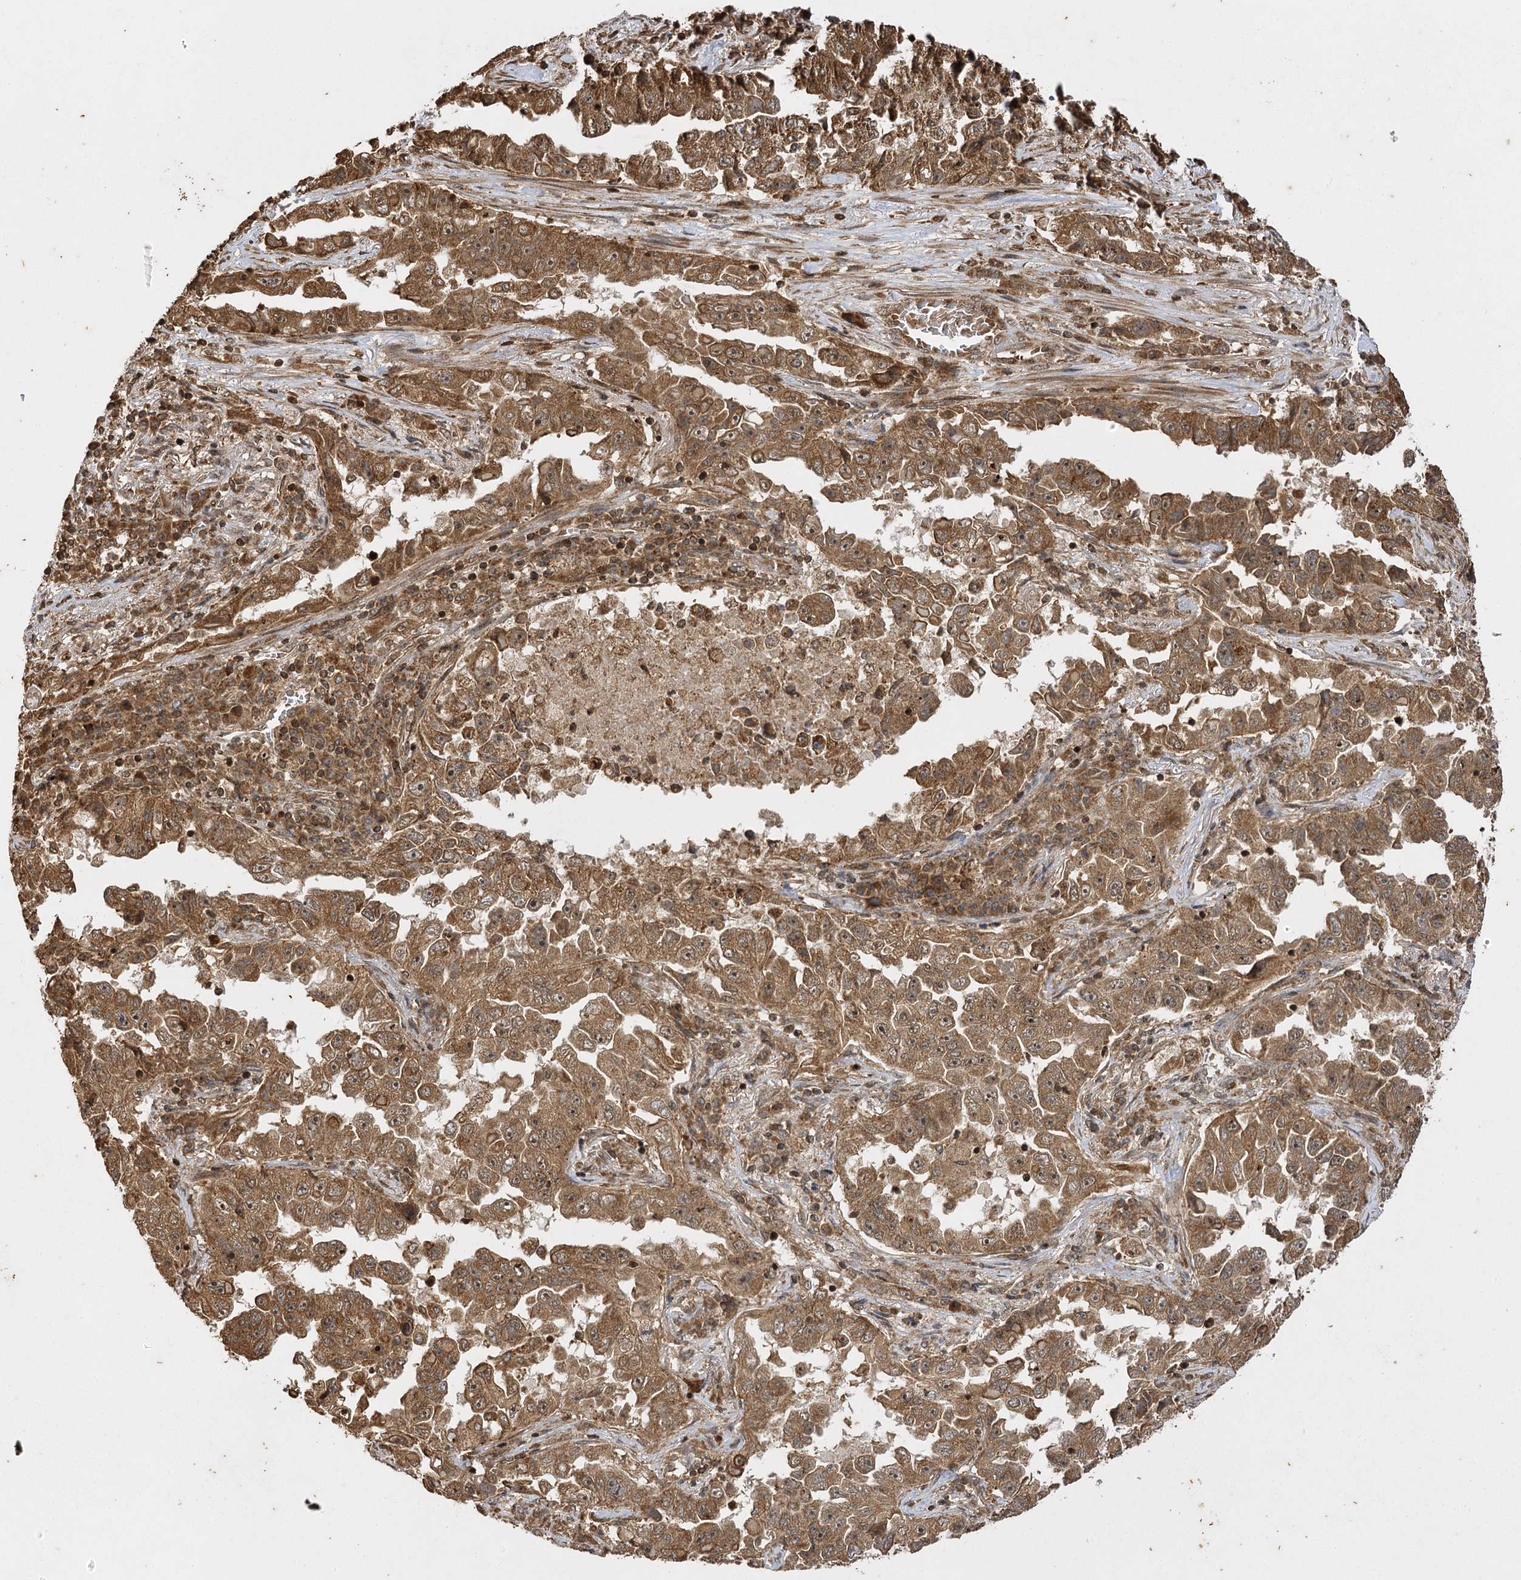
{"staining": {"intensity": "moderate", "quantity": ">75%", "location": "cytoplasmic/membranous,nuclear"}, "tissue": "lung cancer", "cell_type": "Tumor cells", "image_type": "cancer", "snomed": [{"axis": "morphology", "description": "Adenocarcinoma, NOS"}, {"axis": "topography", "description": "Lung"}], "caption": "Brown immunohistochemical staining in human lung adenocarcinoma reveals moderate cytoplasmic/membranous and nuclear staining in approximately >75% of tumor cells.", "gene": "IL11RA", "patient": {"sex": "female", "age": 51}}